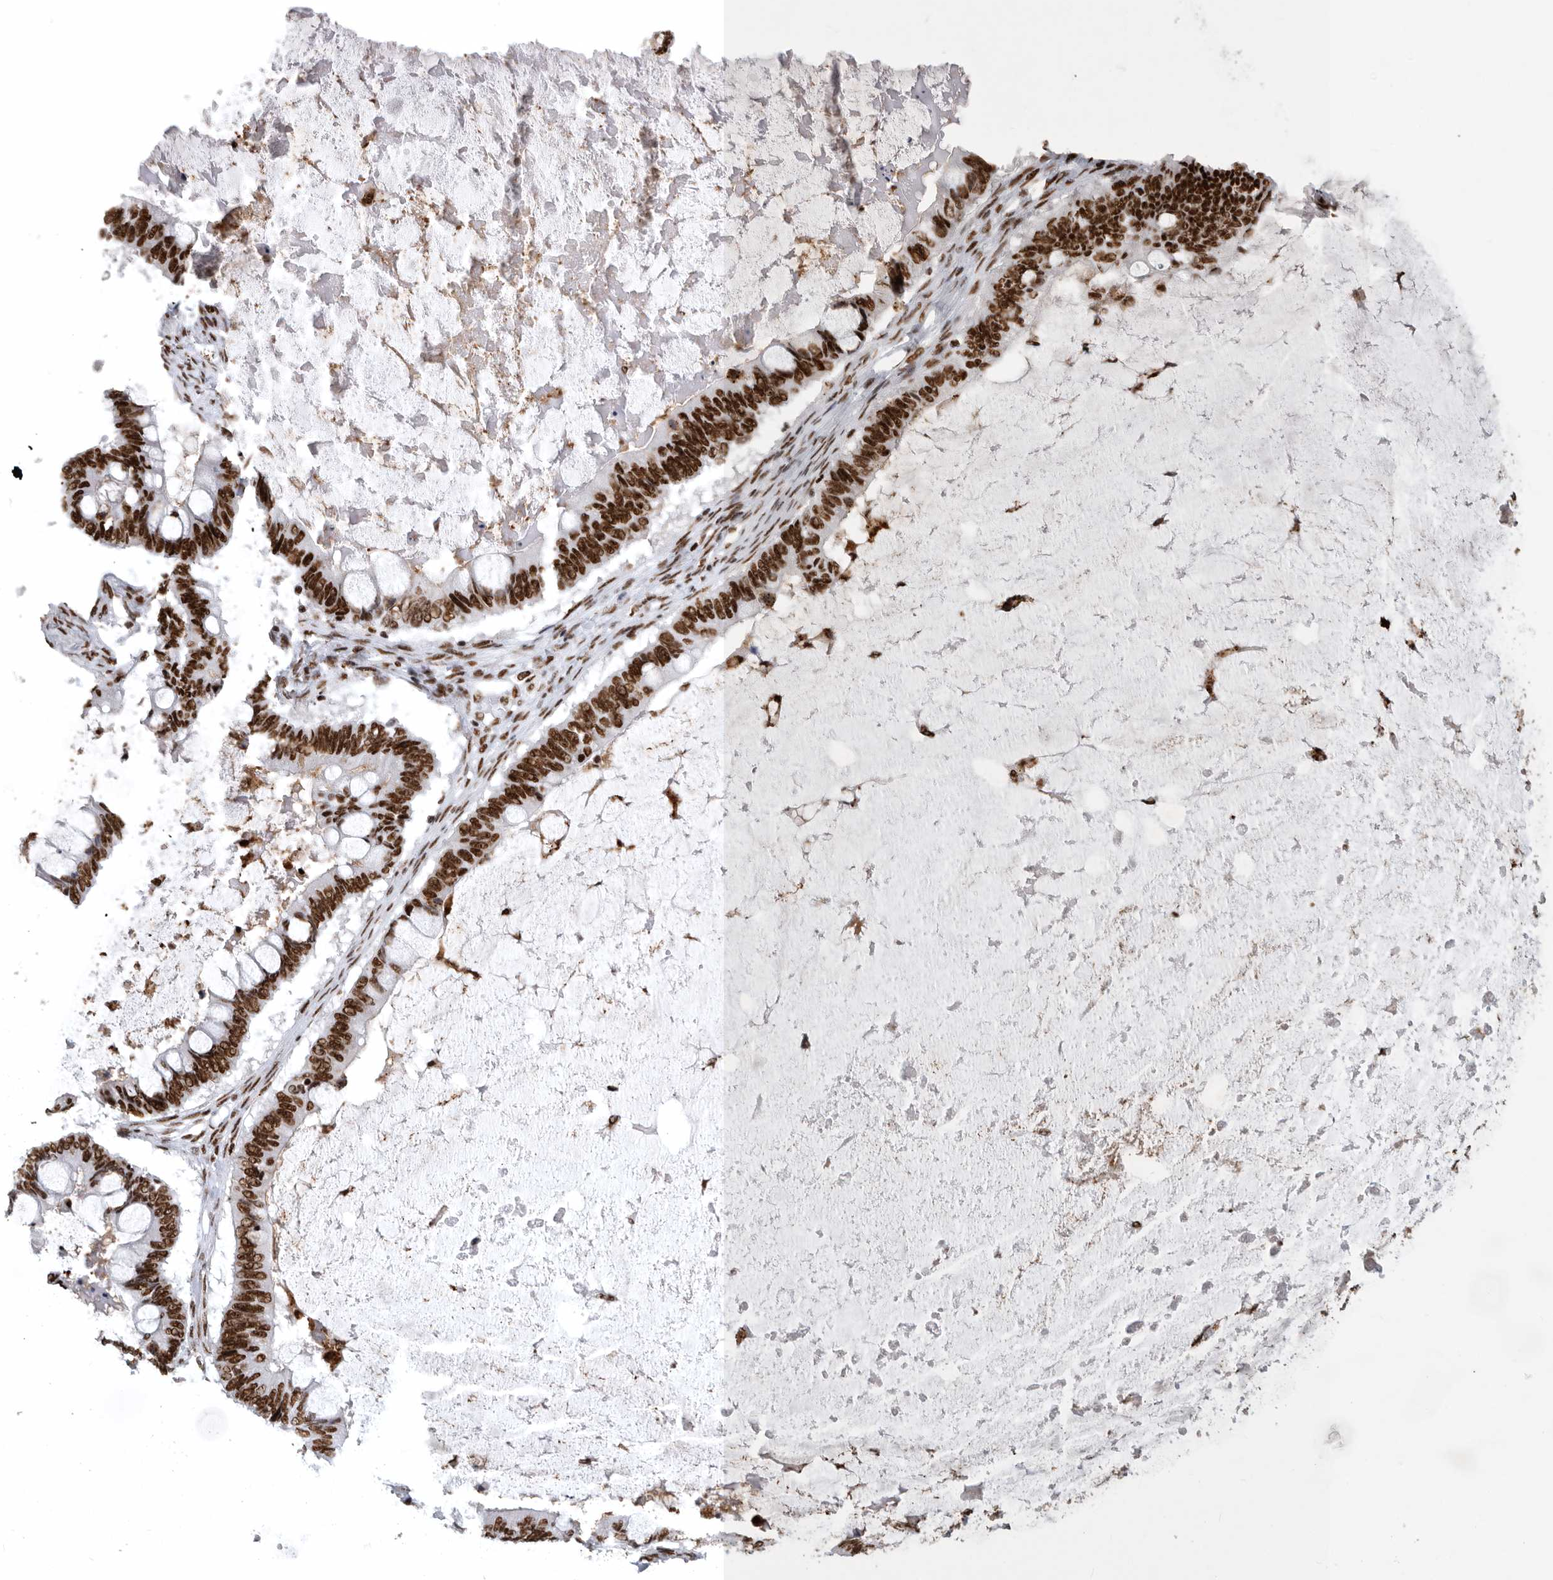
{"staining": {"intensity": "strong", "quantity": ">75%", "location": "nuclear"}, "tissue": "ovarian cancer", "cell_type": "Tumor cells", "image_type": "cancer", "snomed": [{"axis": "morphology", "description": "Cystadenocarcinoma, mucinous, NOS"}, {"axis": "topography", "description": "Ovary"}], "caption": "Immunohistochemistry (IHC) of human ovarian mucinous cystadenocarcinoma shows high levels of strong nuclear staining in approximately >75% of tumor cells.", "gene": "BCLAF1", "patient": {"sex": "female", "age": 61}}